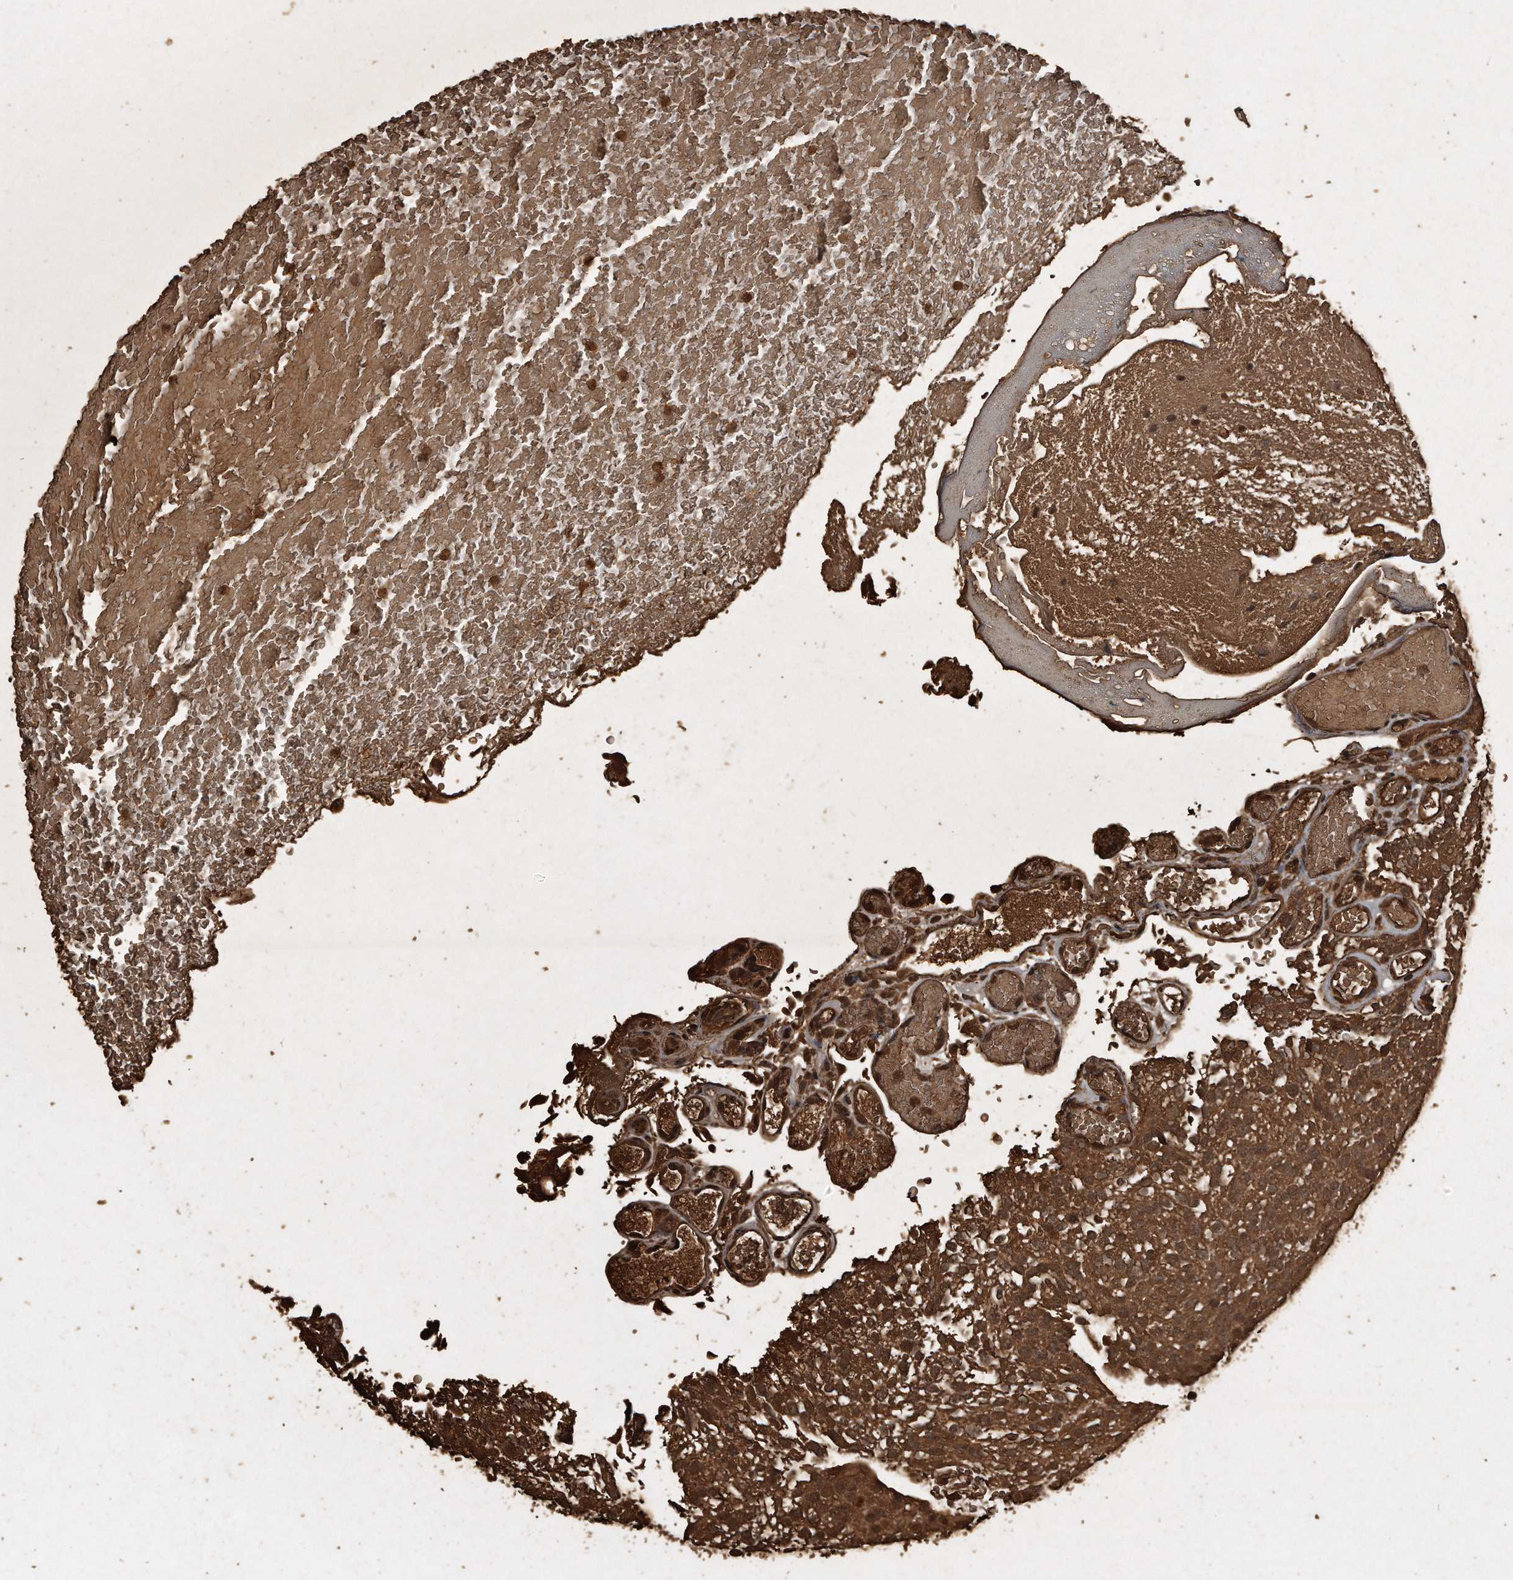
{"staining": {"intensity": "strong", "quantity": ">75%", "location": "cytoplasmic/membranous,nuclear"}, "tissue": "urothelial cancer", "cell_type": "Tumor cells", "image_type": "cancer", "snomed": [{"axis": "morphology", "description": "Urothelial carcinoma, Low grade"}, {"axis": "topography", "description": "Urinary bladder"}], "caption": "Human urothelial carcinoma (low-grade) stained for a protein (brown) demonstrates strong cytoplasmic/membranous and nuclear positive expression in approximately >75% of tumor cells.", "gene": "CFLAR", "patient": {"sex": "male", "age": 78}}